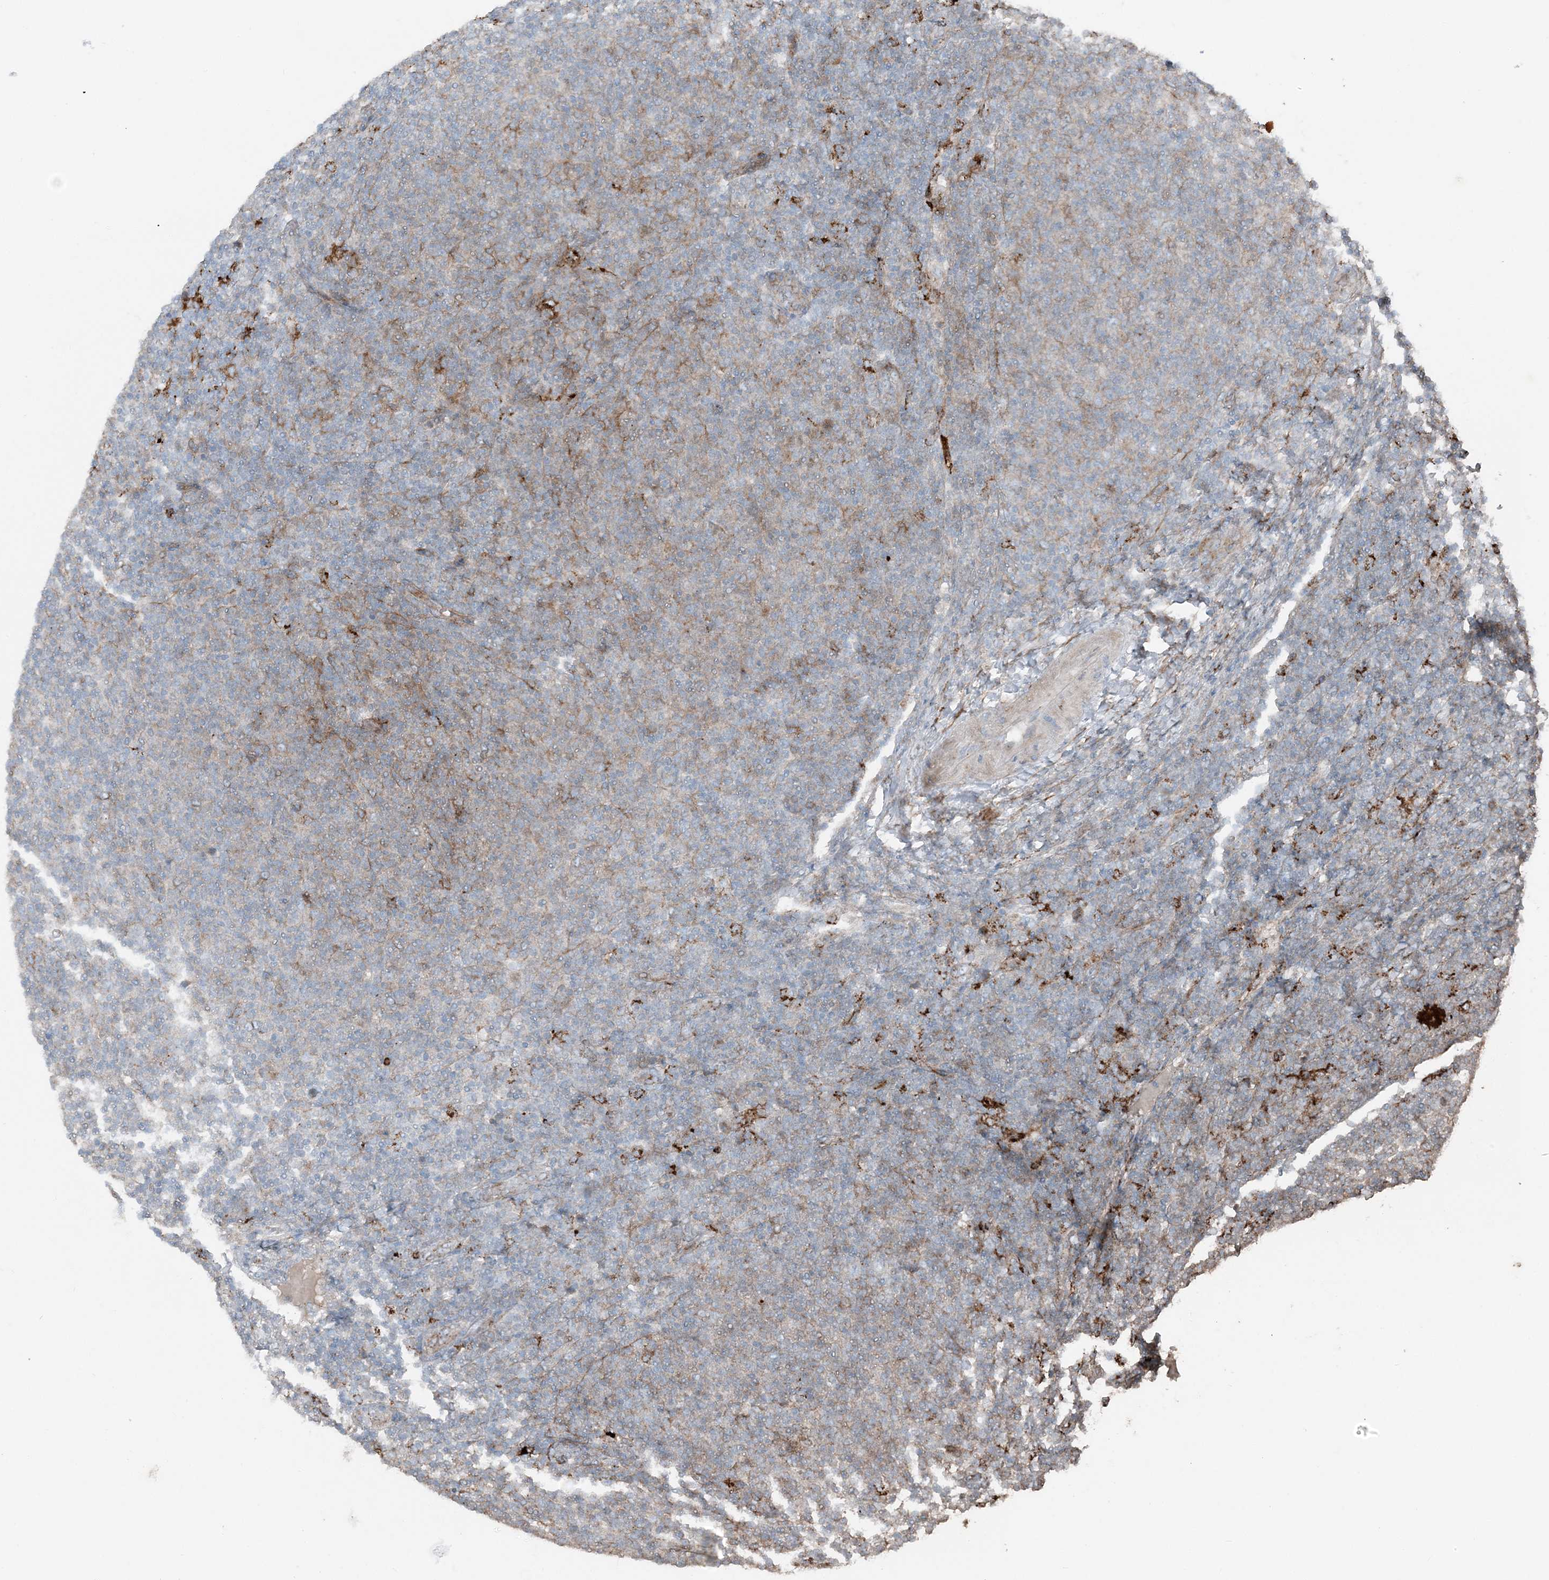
{"staining": {"intensity": "weak", "quantity": "25%-75%", "location": "cytoplasmic/membranous"}, "tissue": "lymphoma", "cell_type": "Tumor cells", "image_type": "cancer", "snomed": [{"axis": "morphology", "description": "Malignant lymphoma, non-Hodgkin's type, Low grade"}, {"axis": "topography", "description": "Lymph node"}], "caption": "Lymphoma stained for a protein (brown) demonstrates weak cytoplasmic/membranous positive staining in about 25%-75% of tumor cells.", "gene": "KY", "patient": {"sex": "male", "age": 66}}